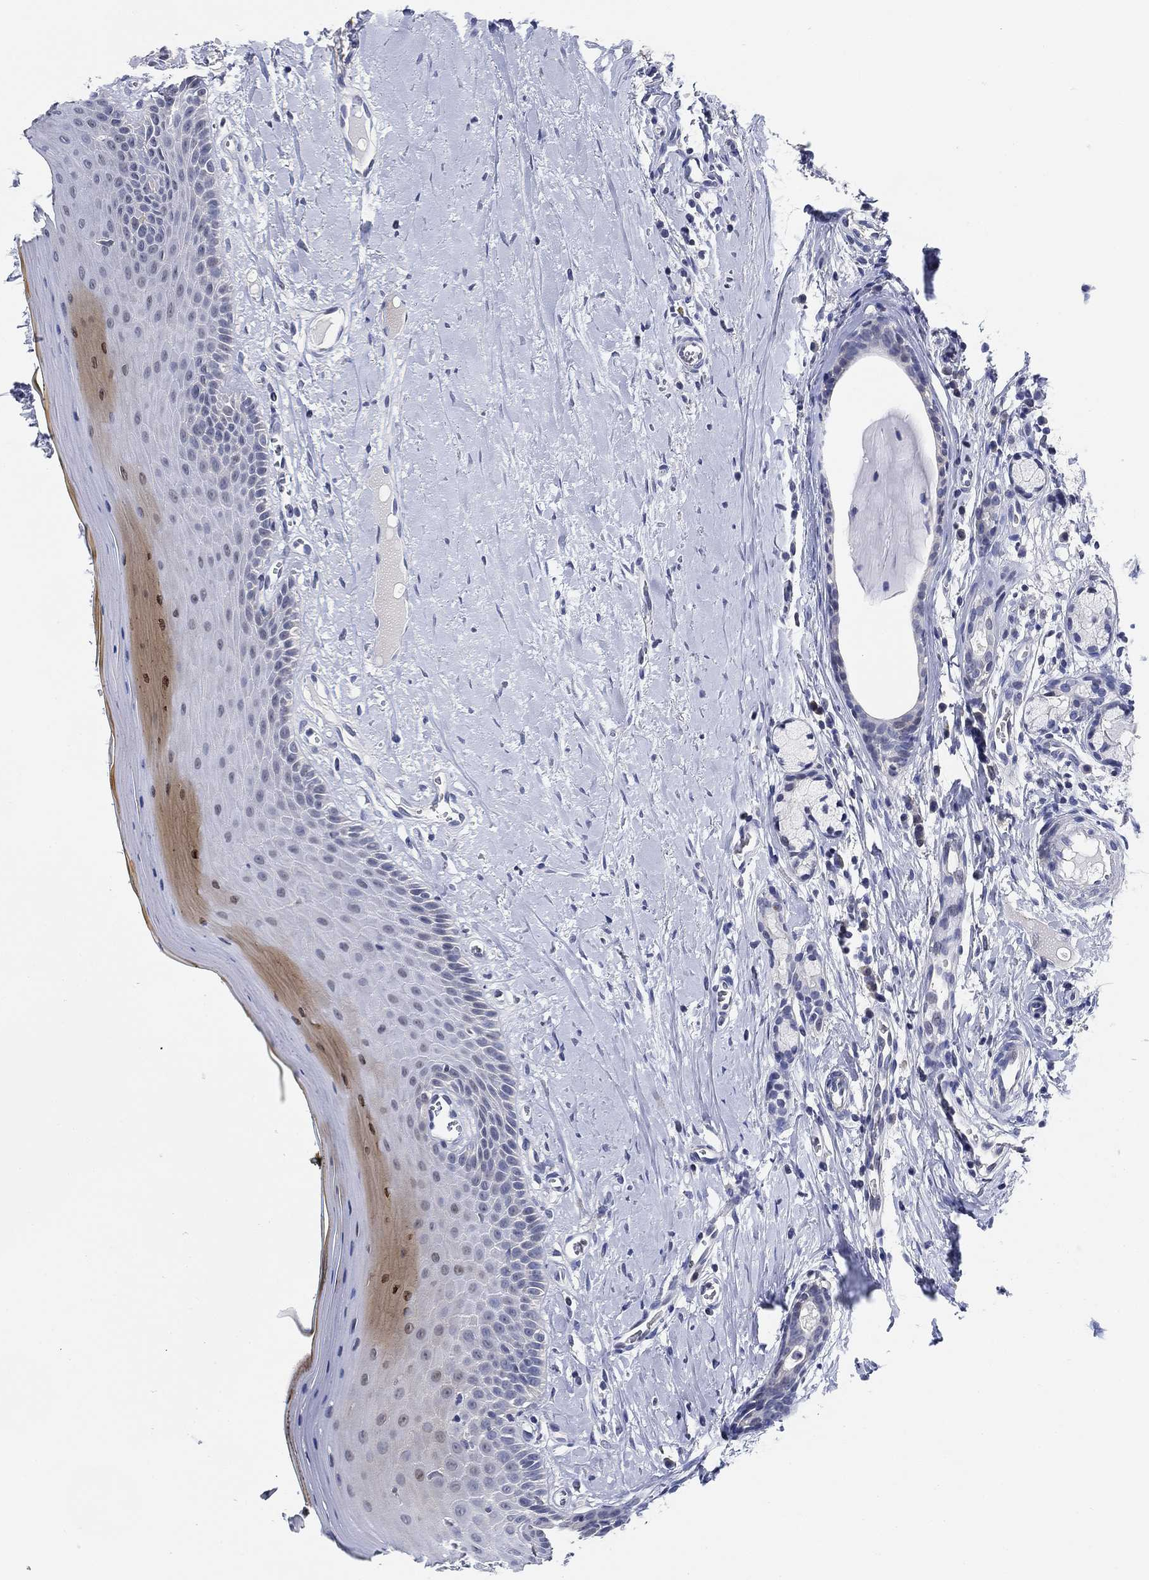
{"staining": {"intensity": "negative", "quantity": "none", "location": "none"}, "tissue": "oral mucosa", "cell_type": "Squamous epithelial cells", "image_type": "normal", "snomed": [{"axis": "morphology", "description": "Normal tissue, NOS"}, {"axis": "topography", "description": "Oral tissue"}], "caption": "Micrograph shows no protein positivity in squamous epithelial cells of unremarkable oral mucosa.", "gene": "DAZL", "patient": {"sex": "female", "age": 43}}